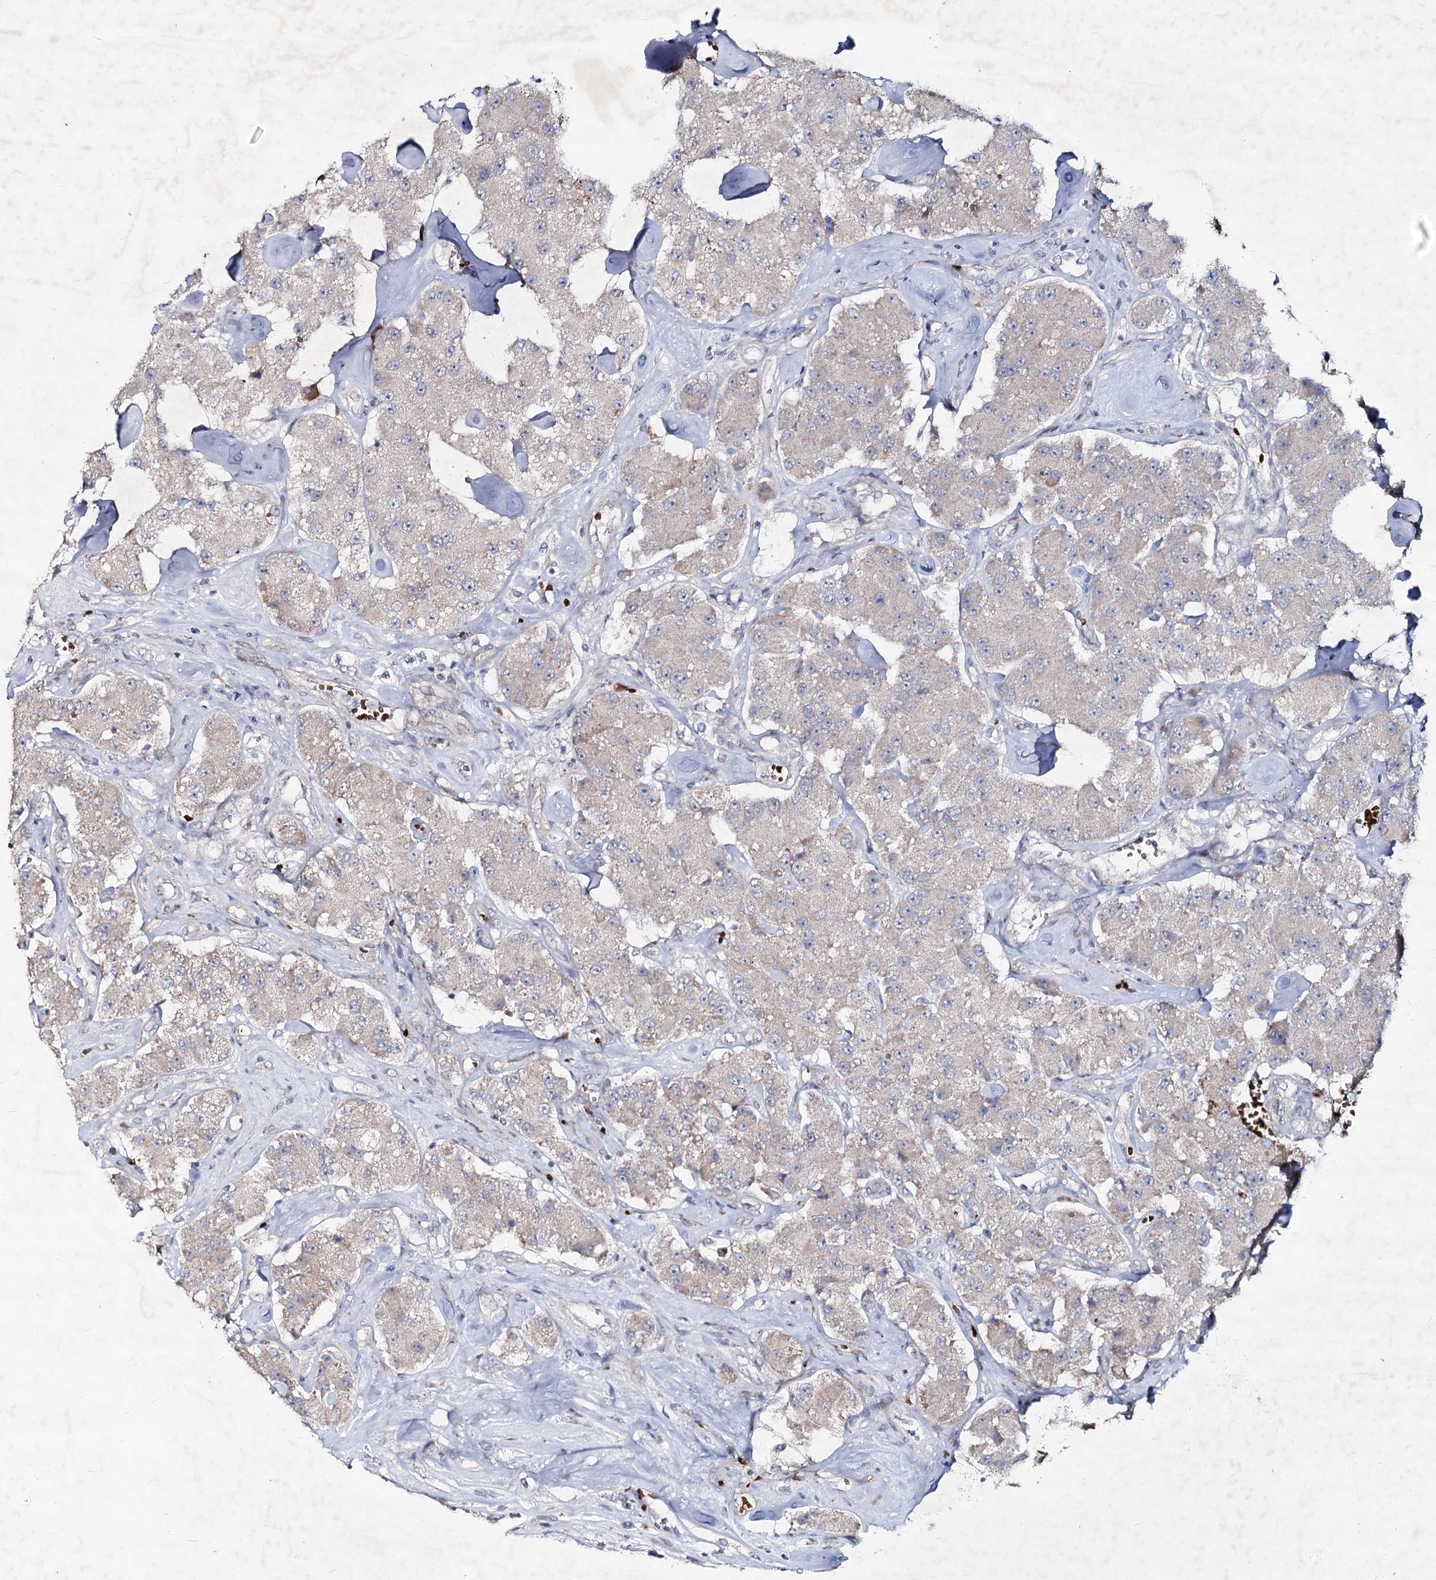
{"staining": {"intensity": "weak", "quantity": "<25%", "location": "cytoplasmic/membranous"}, "tissue": "carcinoid", "cell_type": "Tumor cells", "image_type": "cancer", "snomed": [{"axis": "morphology", "description": "Carcinoid, malignant, NOS"}, {"axis": "topography", "description": "Pancreas"}], "caption": "There is no significant staining in tumor cells of carcinoid.", "gene": "RNF6", "patient": {"sex": "male", "age": 41}}